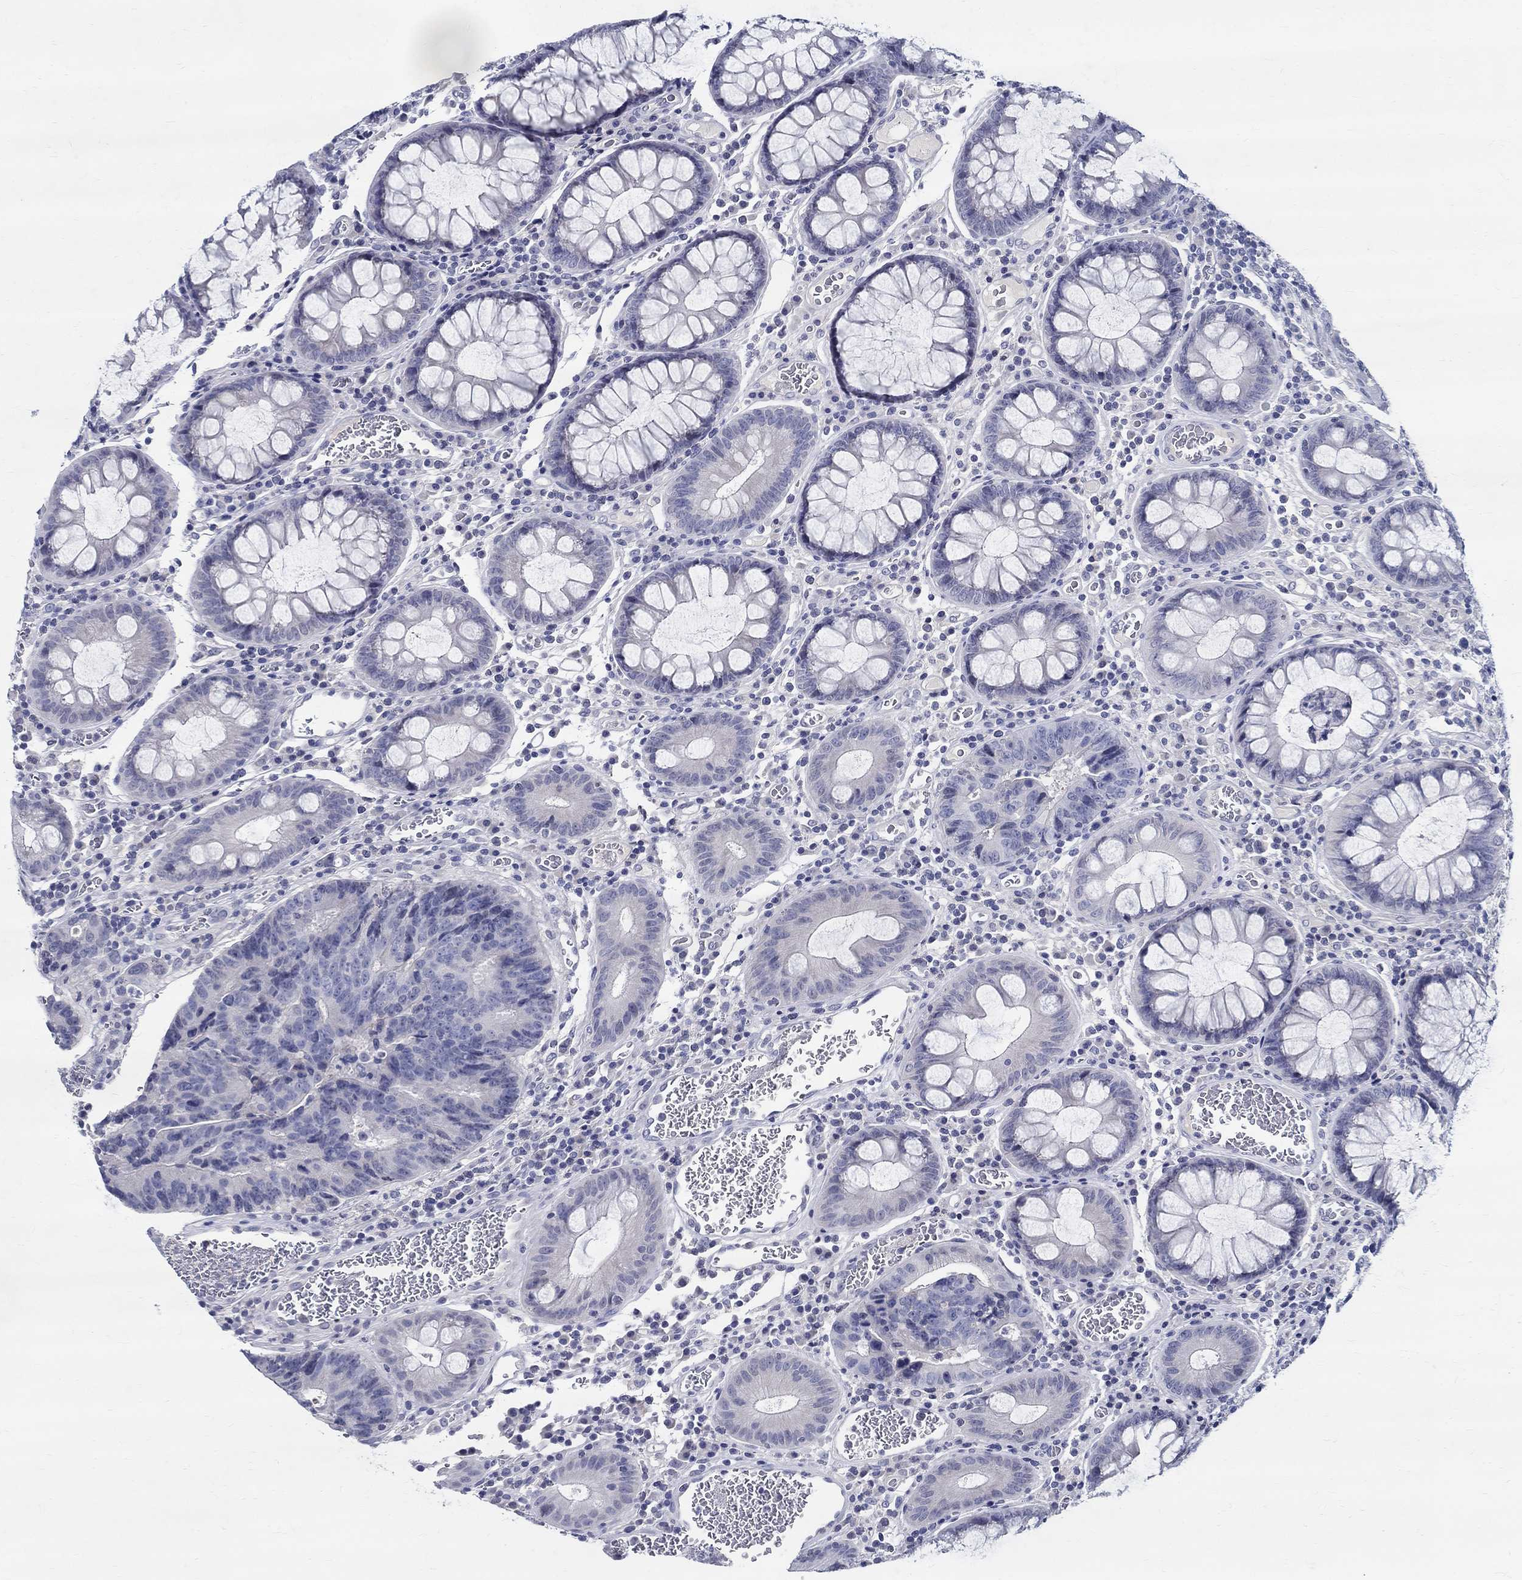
{"staining": {"intensity": "negative", "quantity": "none", "location": "none"}, "tissue": "colorectal cancer", "cell_type": "Tumor cells", "image_type": "cancer", "snomed": [{"axis": "morphology", "description": "Adenocarcinoma, NOS"}, {"axis": "topography", "description": "Colon"}], "caption": "Tumor cells are negative for protein expression in human colorectal adenocarcinoma.", "gene": "CETN1", "patient": {"sex": "female", "age": 48}}